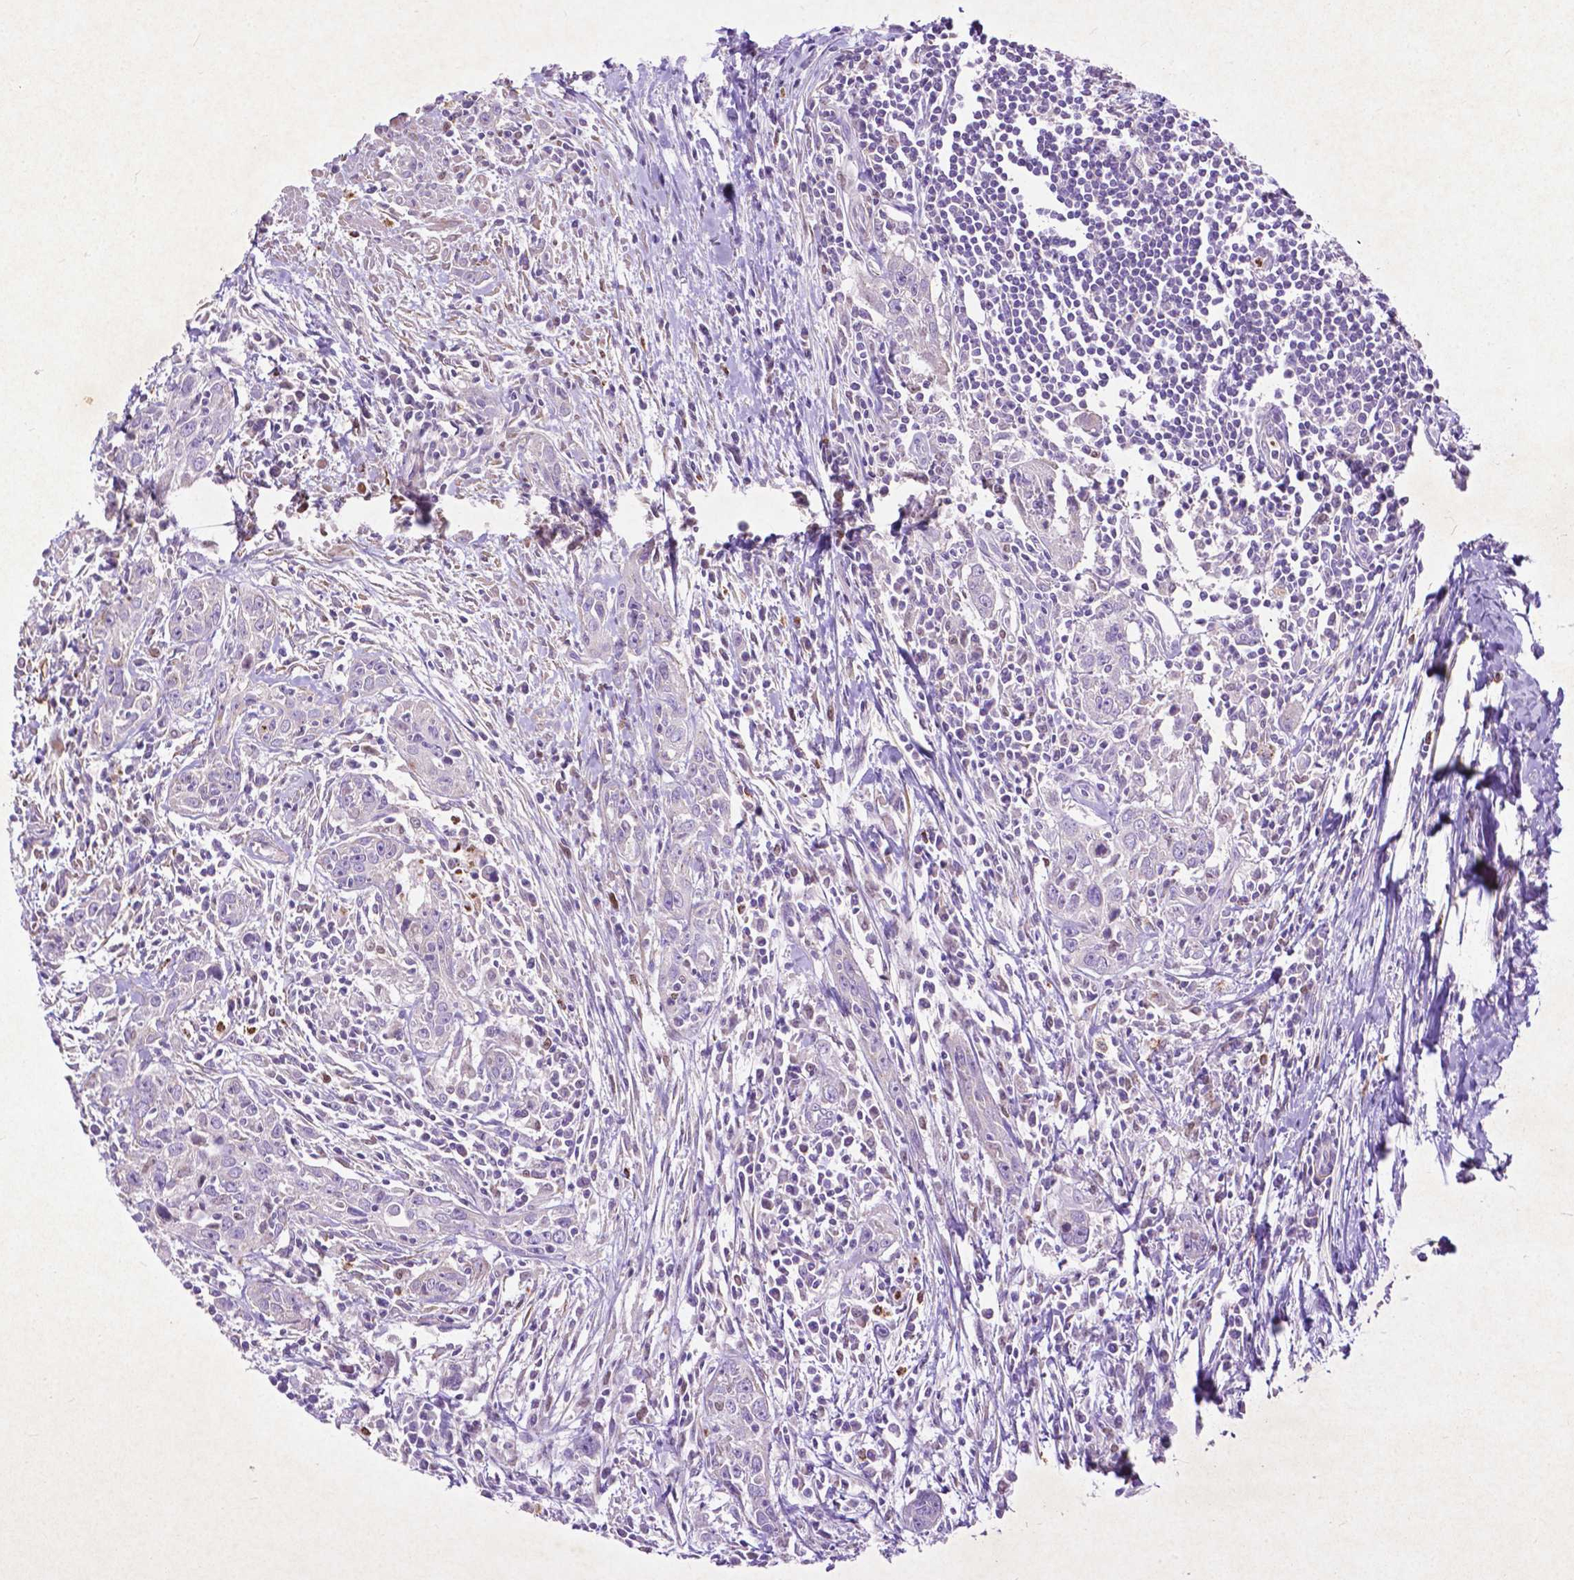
{"staining": {"intensity": "negative", "quantity": "none", "location": "none"}, "tissue": "urothelial cancer", "cell_type": "Tumor cells", "image_type": "cancer", "snomed": [{"axis": "morphology", "description": "Urothelial carcinoma, High grade"}, {"axis": "topography", "description": "Urinary bladder"}], "caption": "The micrograph demonstrates no significant expression in tumor cells of urothelial carcinoma (high-grade).", "gene": "THEGL", "patient": {"sex": "male", "age": 83}}